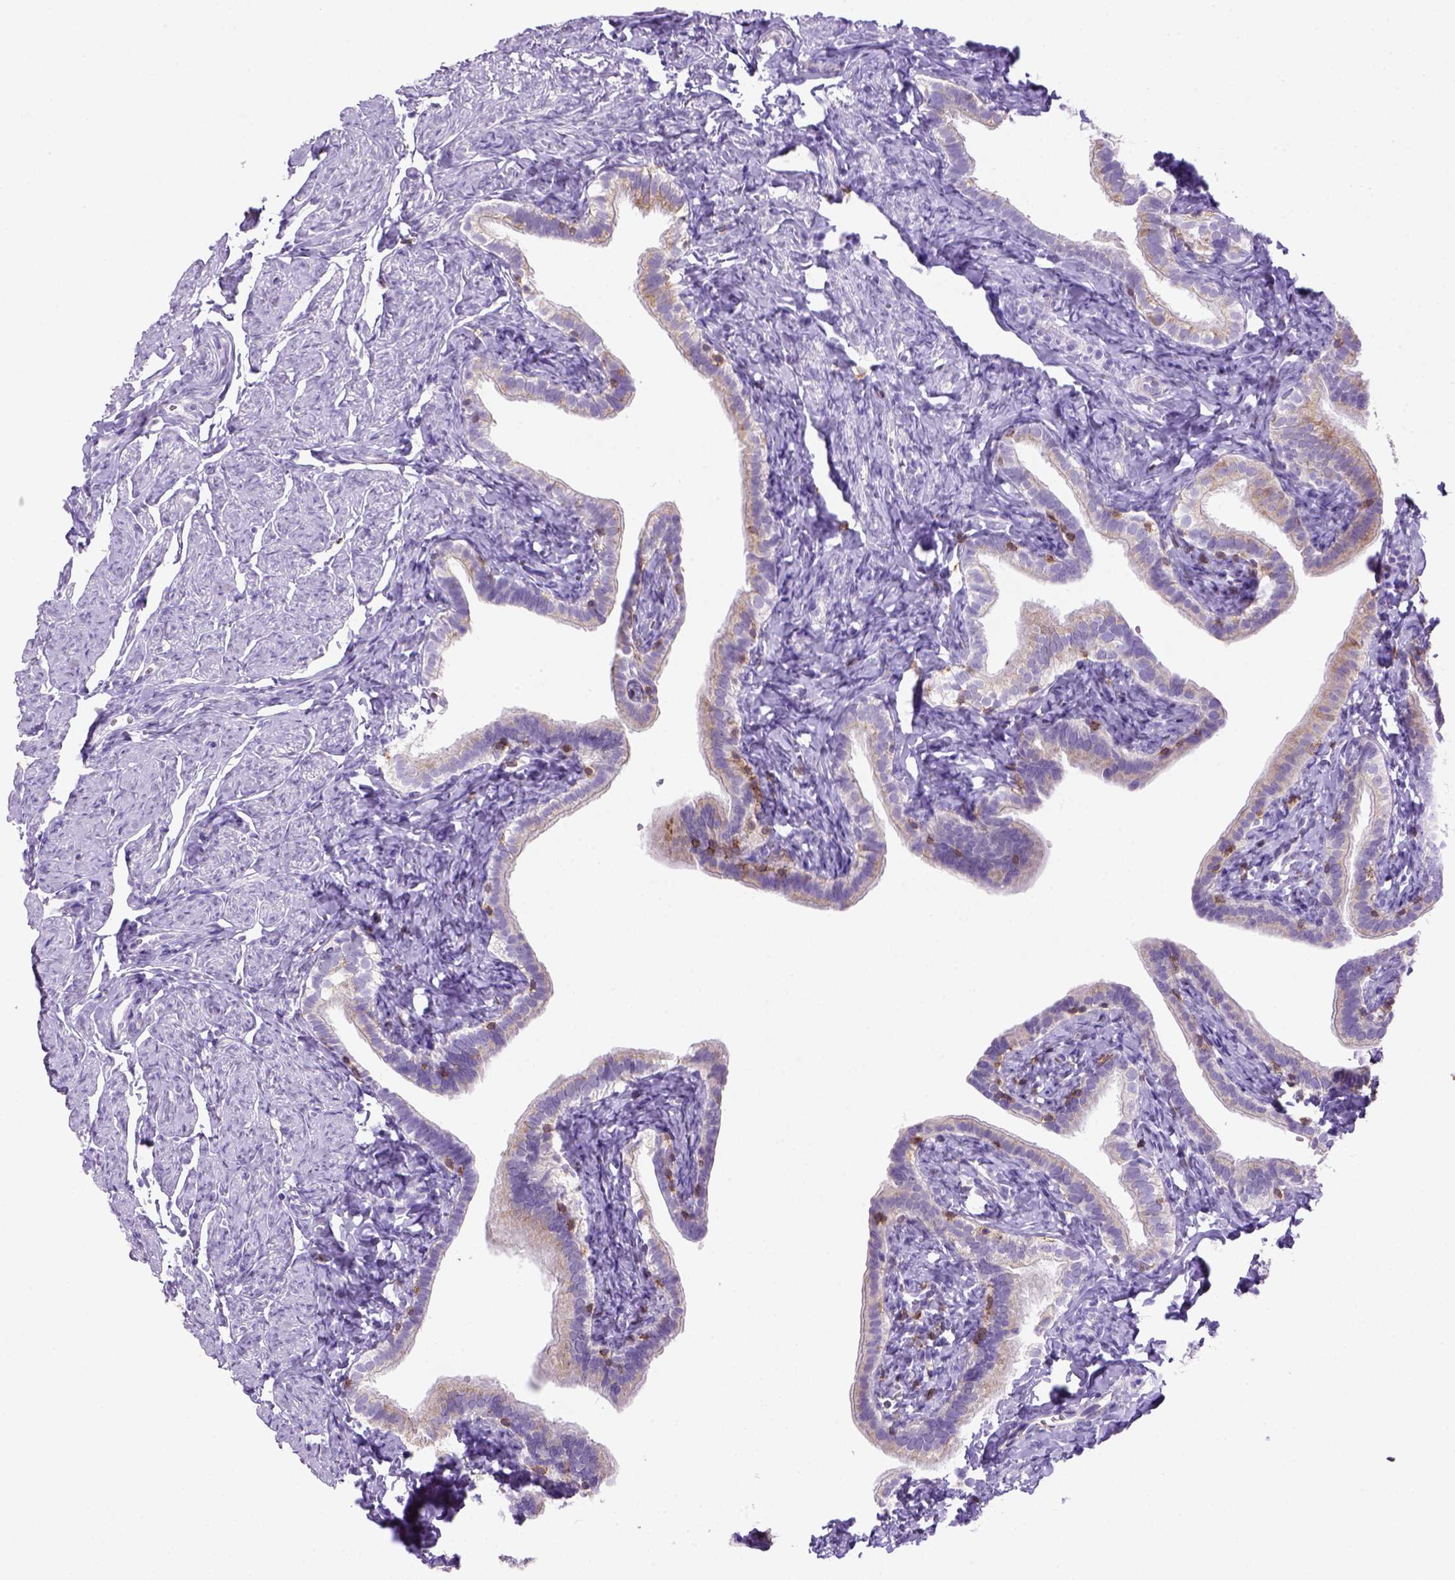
{"staining": {"intensity": "negative", "quantity": "none", "location": "none"}, "tissue": "fallopian tube", "cell_type": "Glandular cells", "image_type": "normal", "snomed": [{"axis": "morphology", "description": "Normal tissue, NOS"}, {"axis": "topography", "description": "Fallopian tube"}], "caption": "High magnification brightfield microscopy of normal fallopian tube stained with DAB (3,3'-diaminobenzidine) (brown) and counterstained with hematoxylin (blue): glandular cells show no significant staining. Nuclei are stained in blue.", "gene": "CD3E", "patient": {"sex": "female", "age": 41}}